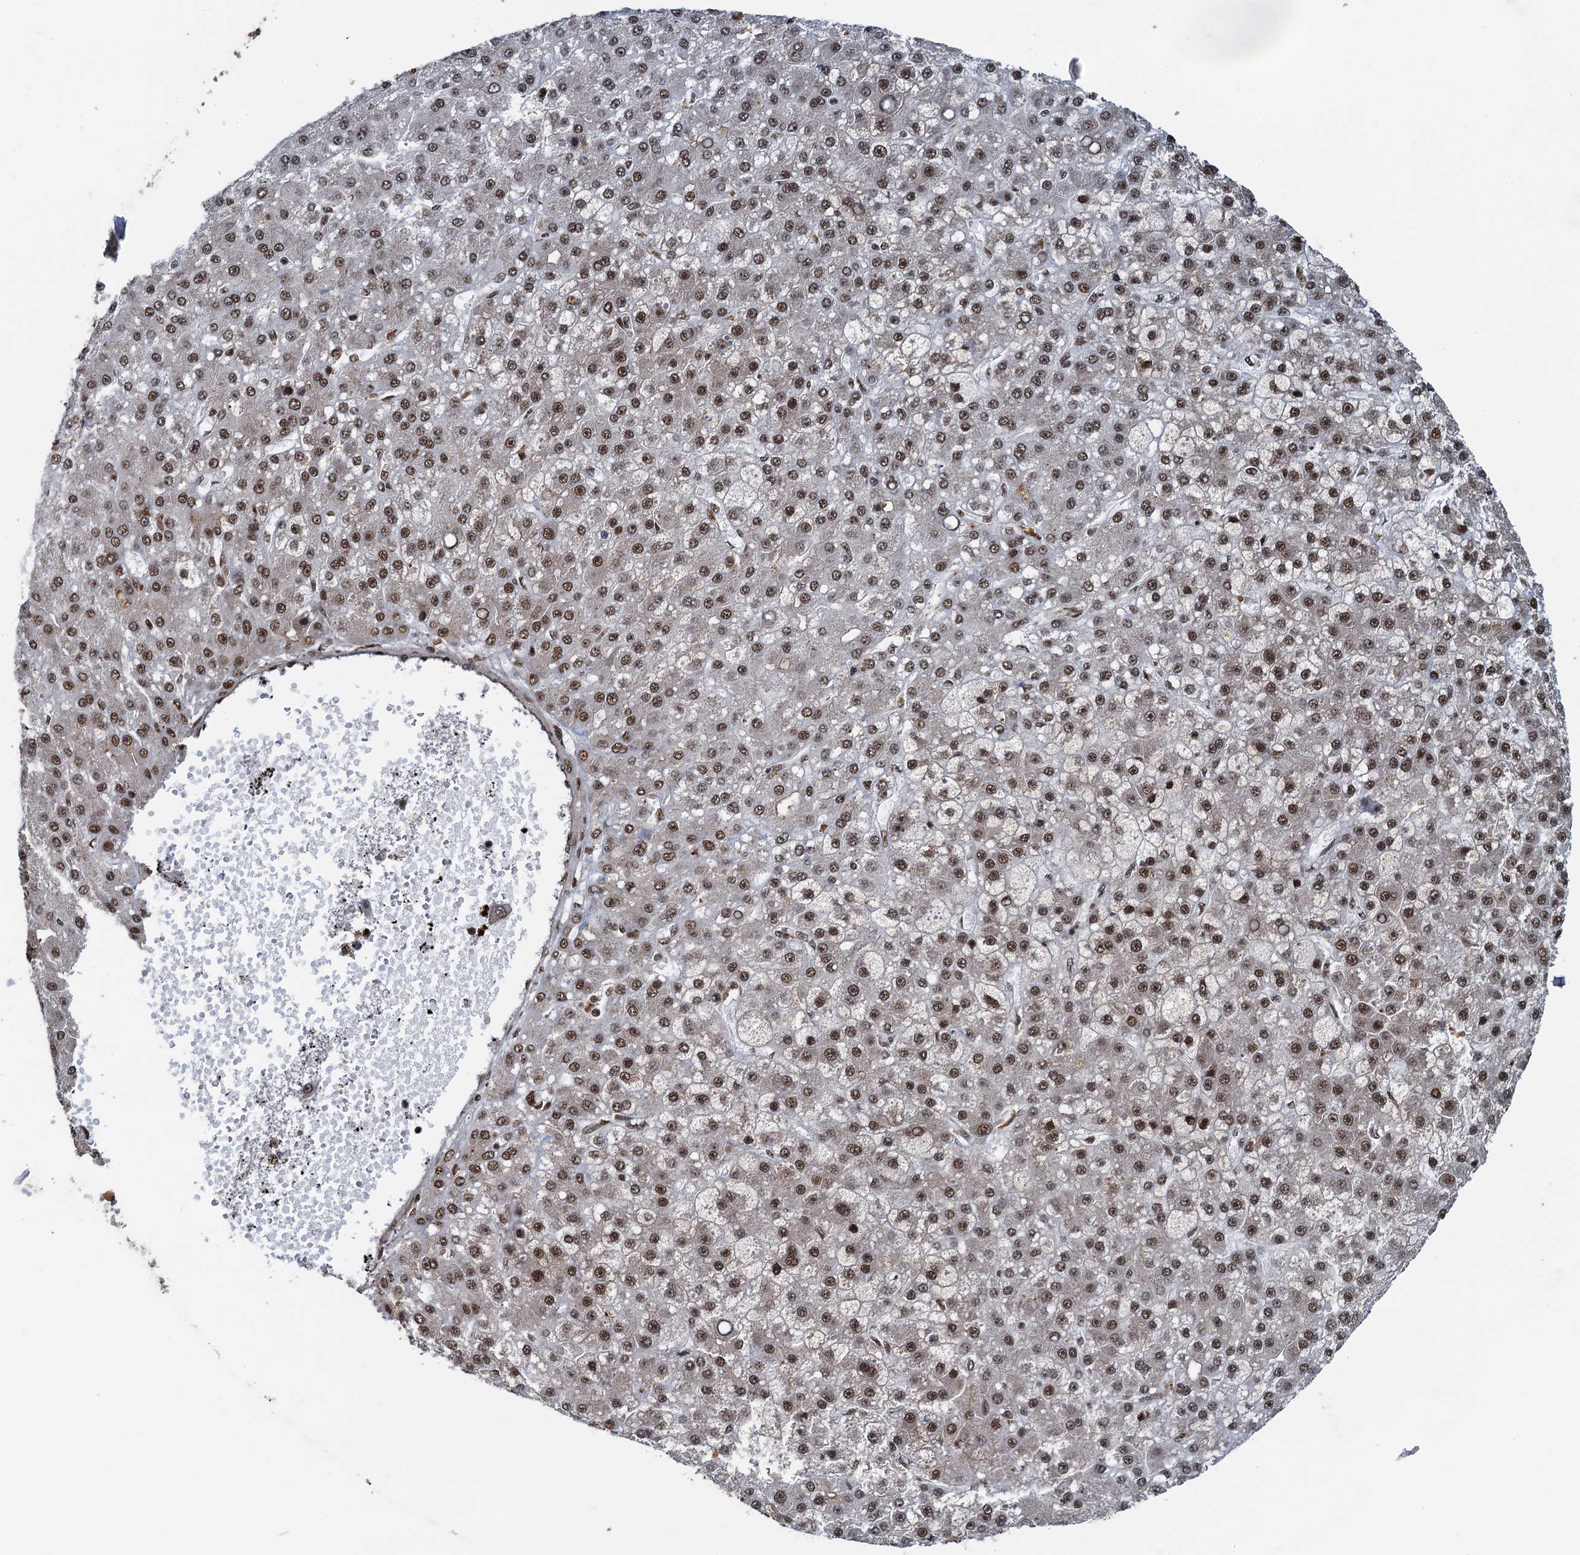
{"staining": {"intensity": "moderate", "quantity": ">75%", "location": "nuclear"}, "tissue": "liver cancer", "cell_type": "Tumor cells", "image_type": "cancer", "snomed": [{"axis": "morphology", "description": "Carcinoma, Hepatocellular, NOS"}, {"axis": "topography", "description": "Liver"}], "caption": "Moderate nuclear protein expression is present in about >75% of tumor cells in liver cancer (hepatocellular carcinoma). (IHC, brightfield microscopy, high magnification).", "gene": "ZC3H18", "patient": {"sex": "male", "age": 67}}